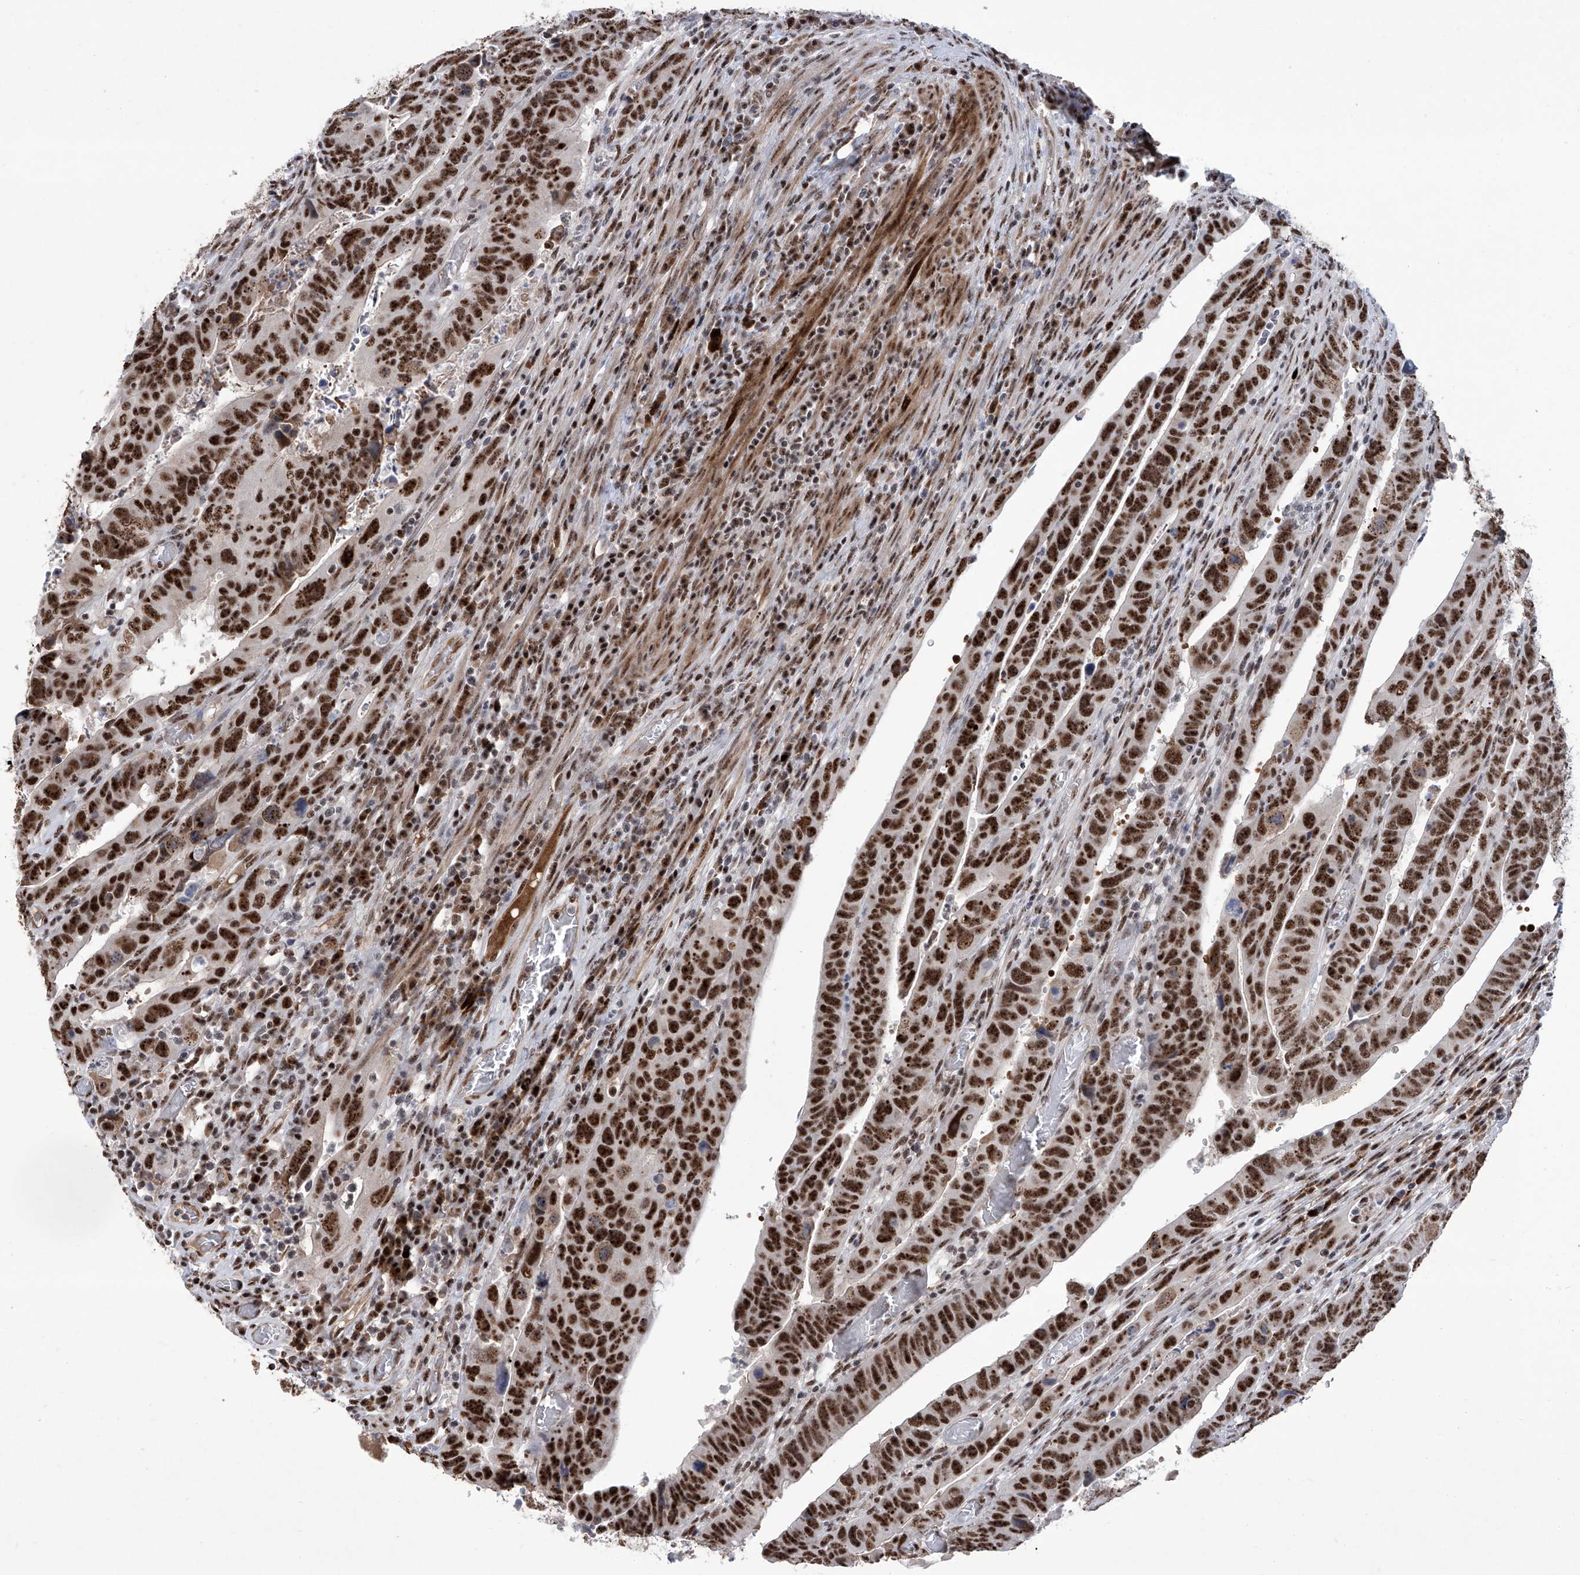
{"staining": {"intensity": "strong", "quantity": ">75%", "location": "nuclear"}, "tissue": "colorectal cancer", "cell_type": "Tumor cells", "image_type": "cancer", "snomed": [{"axis": "morphology", "description": "Normal tissue, NOS"}, {"axis": "morphology", "description": "Adenocarcinoma, NOS"}, {"axis": "topography", "description": "Rectum"}], "caption": "Colorectal cancer was stained to show a protein in brown. There is high levels of strong nuclear staining in approximately >75% of tumor cells.", "gene": "FBXL4", "patient": {"sex": "female", "age": 65}}